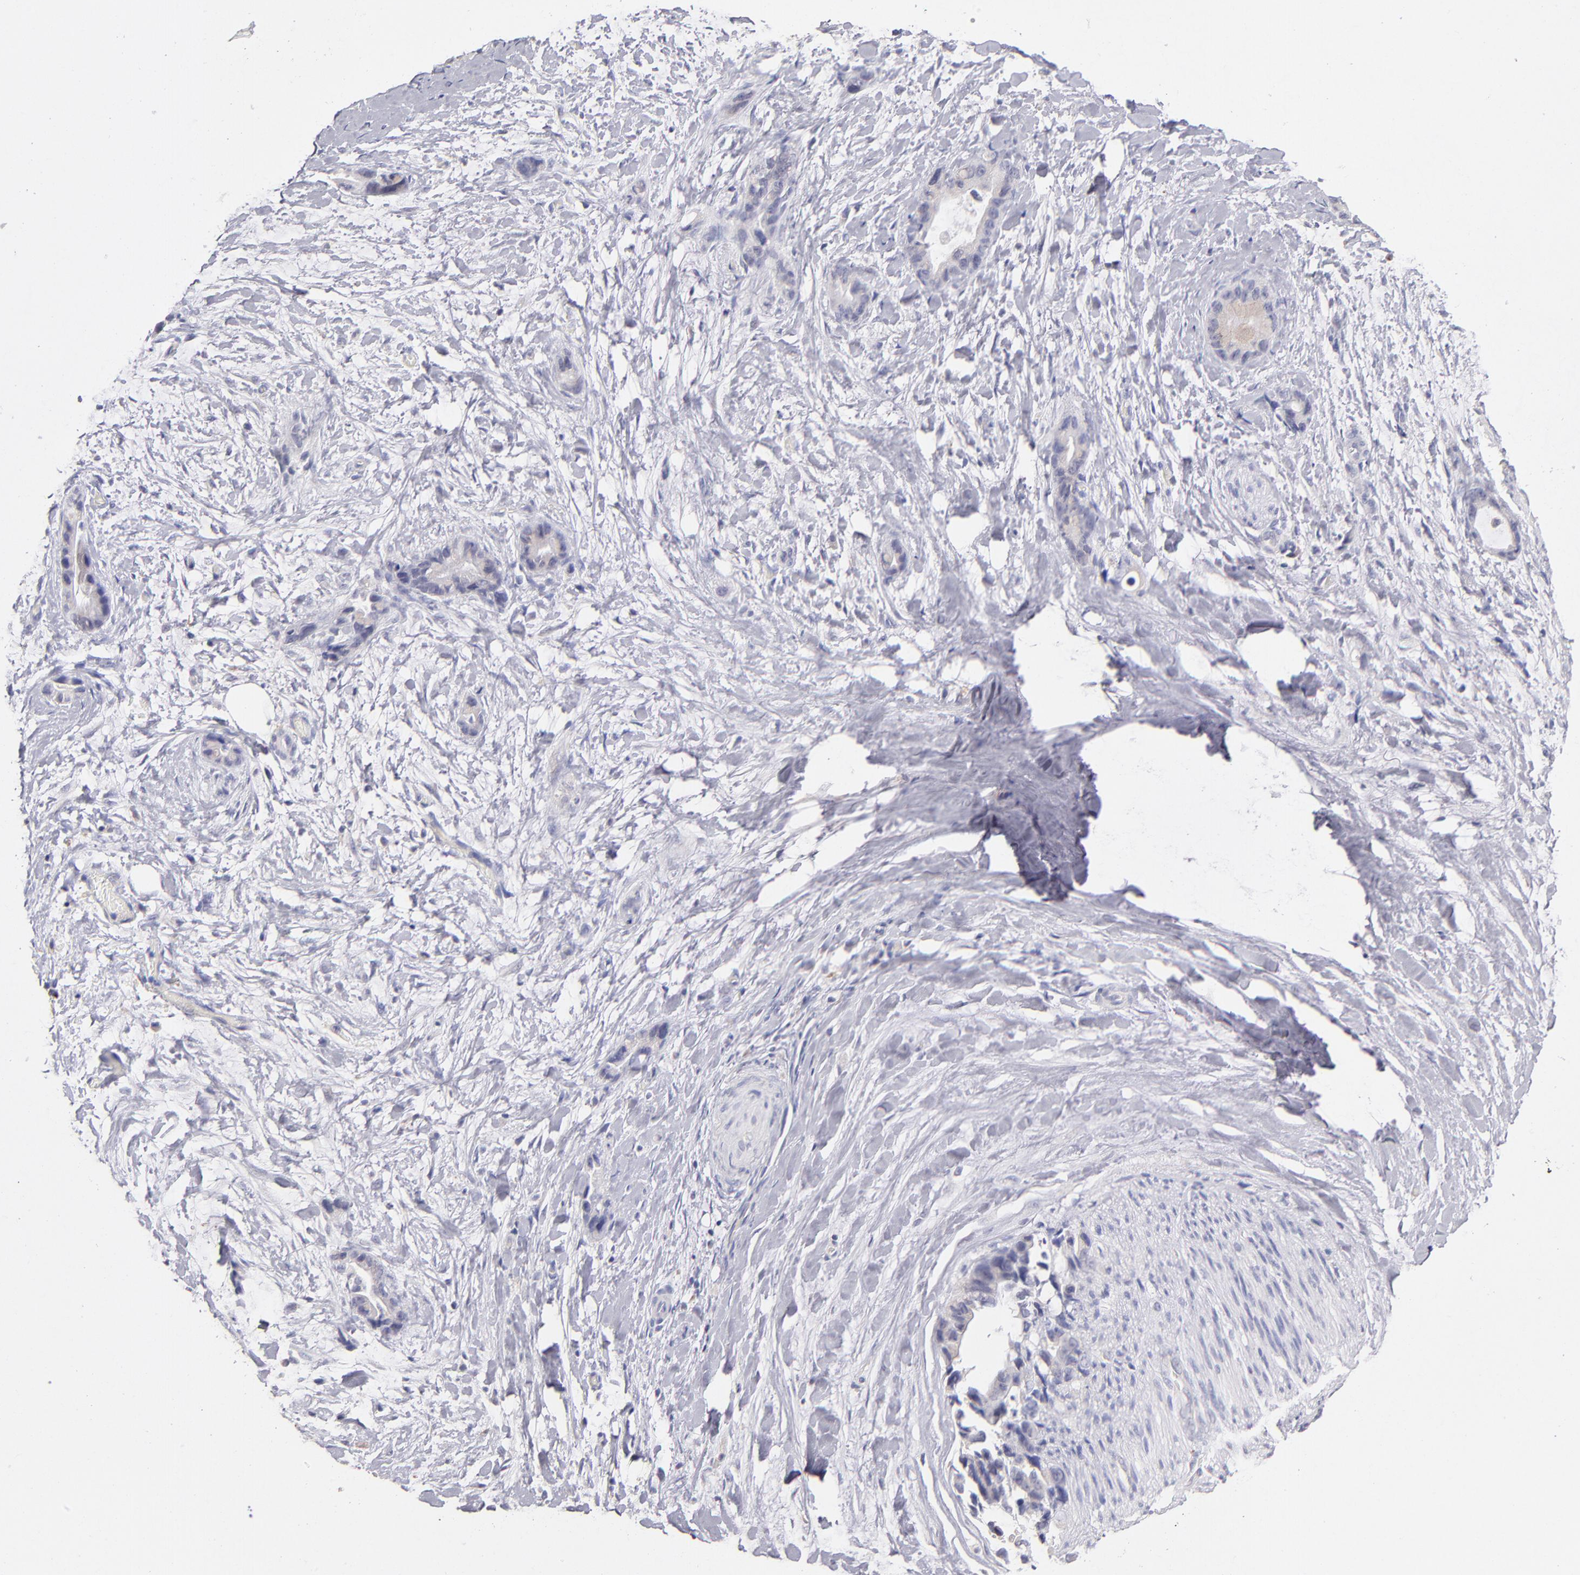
{"staining": {"intensity": "weak", "quantity": "25%-75%", "location": "cytoplasmic/membranous"}, "tissue": "liver cancer", "cell_type": "Tumor cells", "image_type": "cancer", "snomed": [{"axis": "morphology", "description": "Cholangiocarcinoma"}, {"axis": "topography", "description": "Liver"}], "caption": "DAB (3,3'-diaminobenzidine) immunohistochemical staining of liver cholangiocarcinoma shows weak cytoplasmic/membranous protein positivity in approximately 25%-75% of tumor cells.", "gene": "GLDC", "patient": {"sex": "female", "age": 55}}